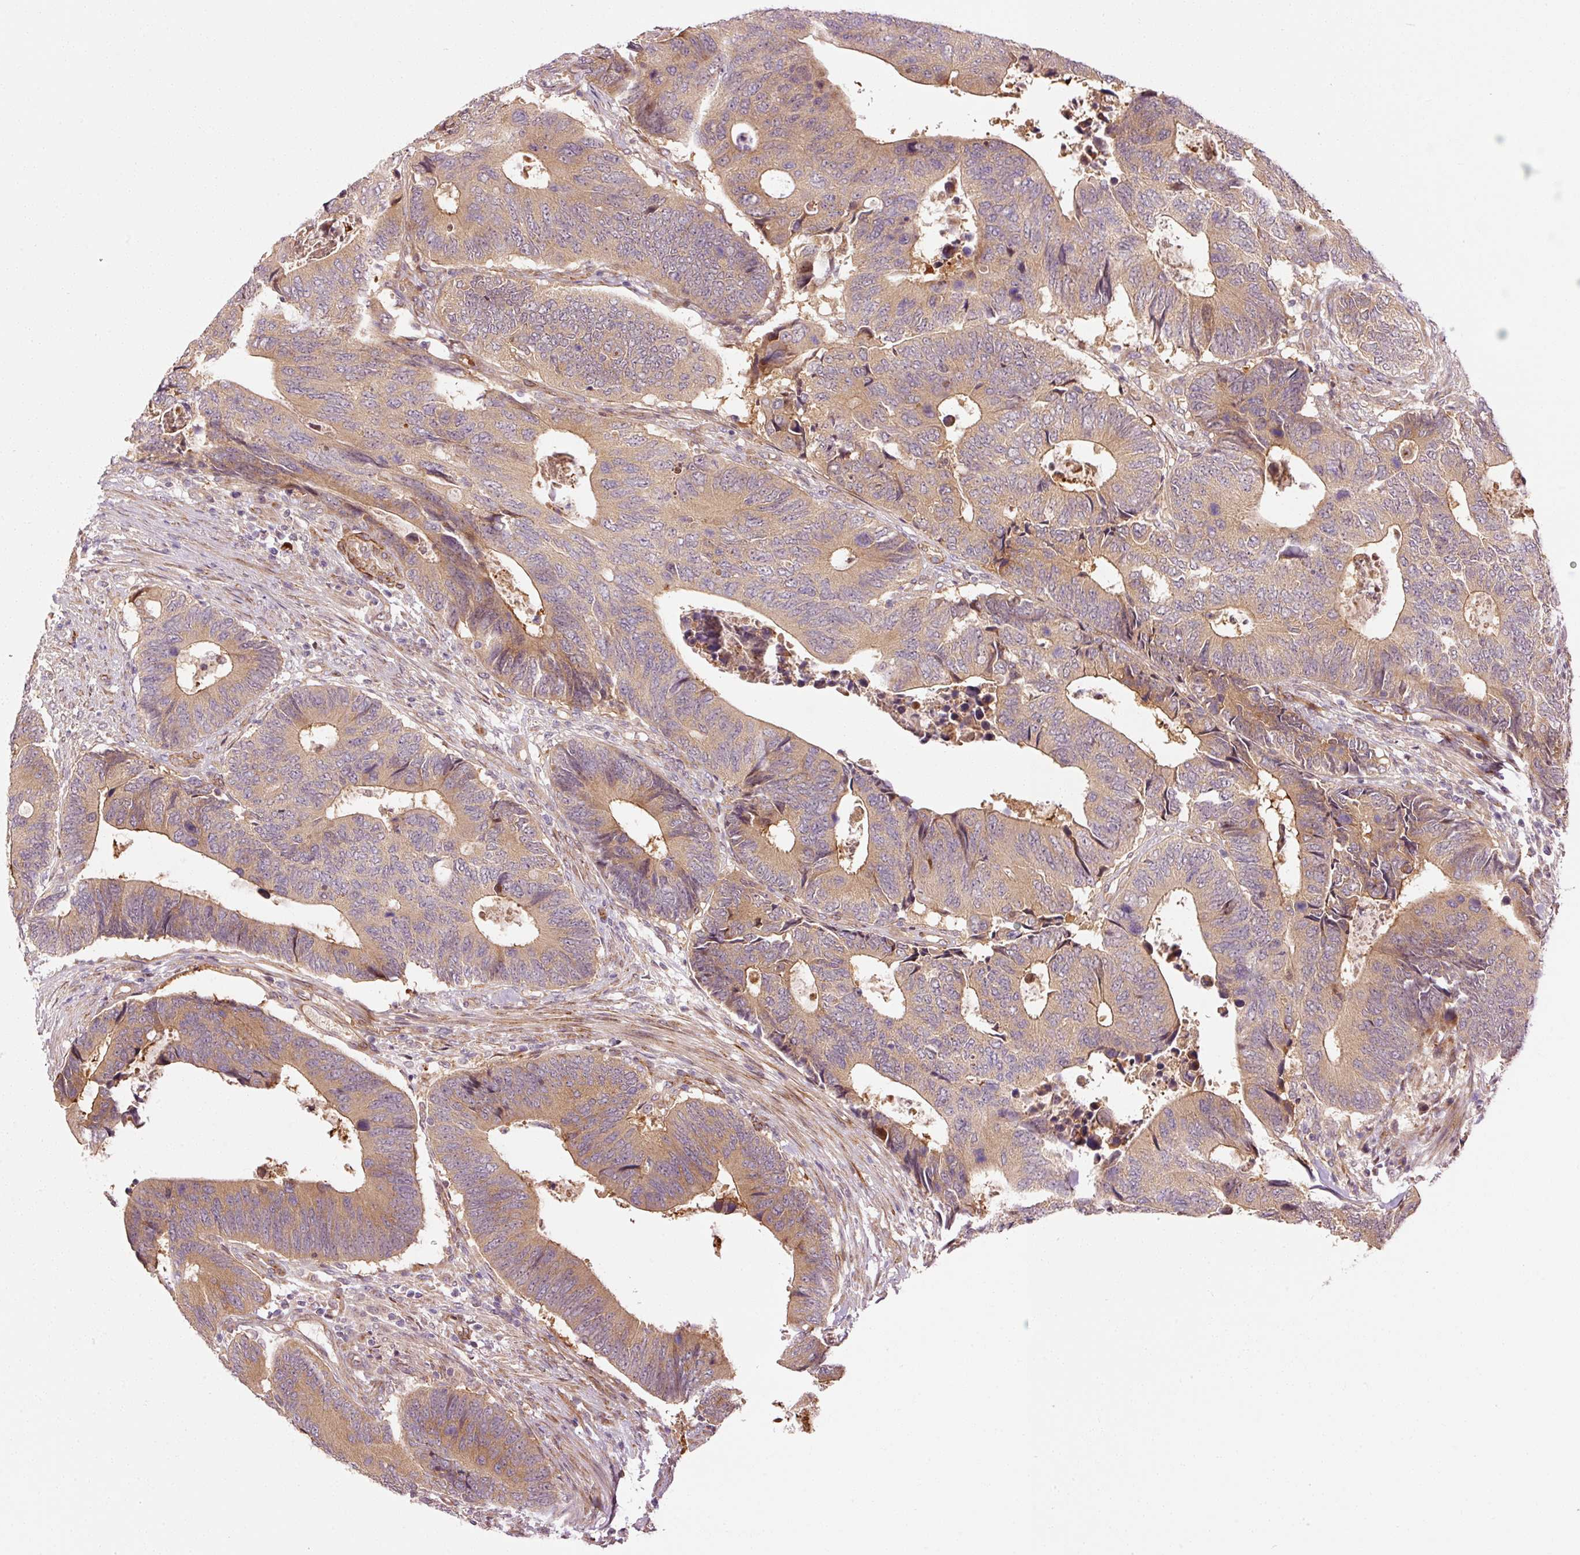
{"staining": {"intensity": "moderate", "quantity": ">75%", "location": "cytoplasmic/membranous"}, "tissue": "colorectal cancer", "cell_type": "Tumor cells", "image_type": "cancer", "snomed": [{"axis": "morphology", "description": "Adenocarcinoma, NOS"}, {"axis": "topography", "description": "Colon"}], "caption": "IHC staining of colorectal adenocarcinoma, which reveals medium levels of moderate cytoplasmic/membranous staining in approximately >75% of tumor cells indicating moderate cytoplasmic/membranous protein expression. The staining was performed using DAB (brown) for protein detection and nuclei were counterstained in hematoxylin (blue).", "gene": "PPP1R14B", "patient": {"sex": "male", "age": 87}}